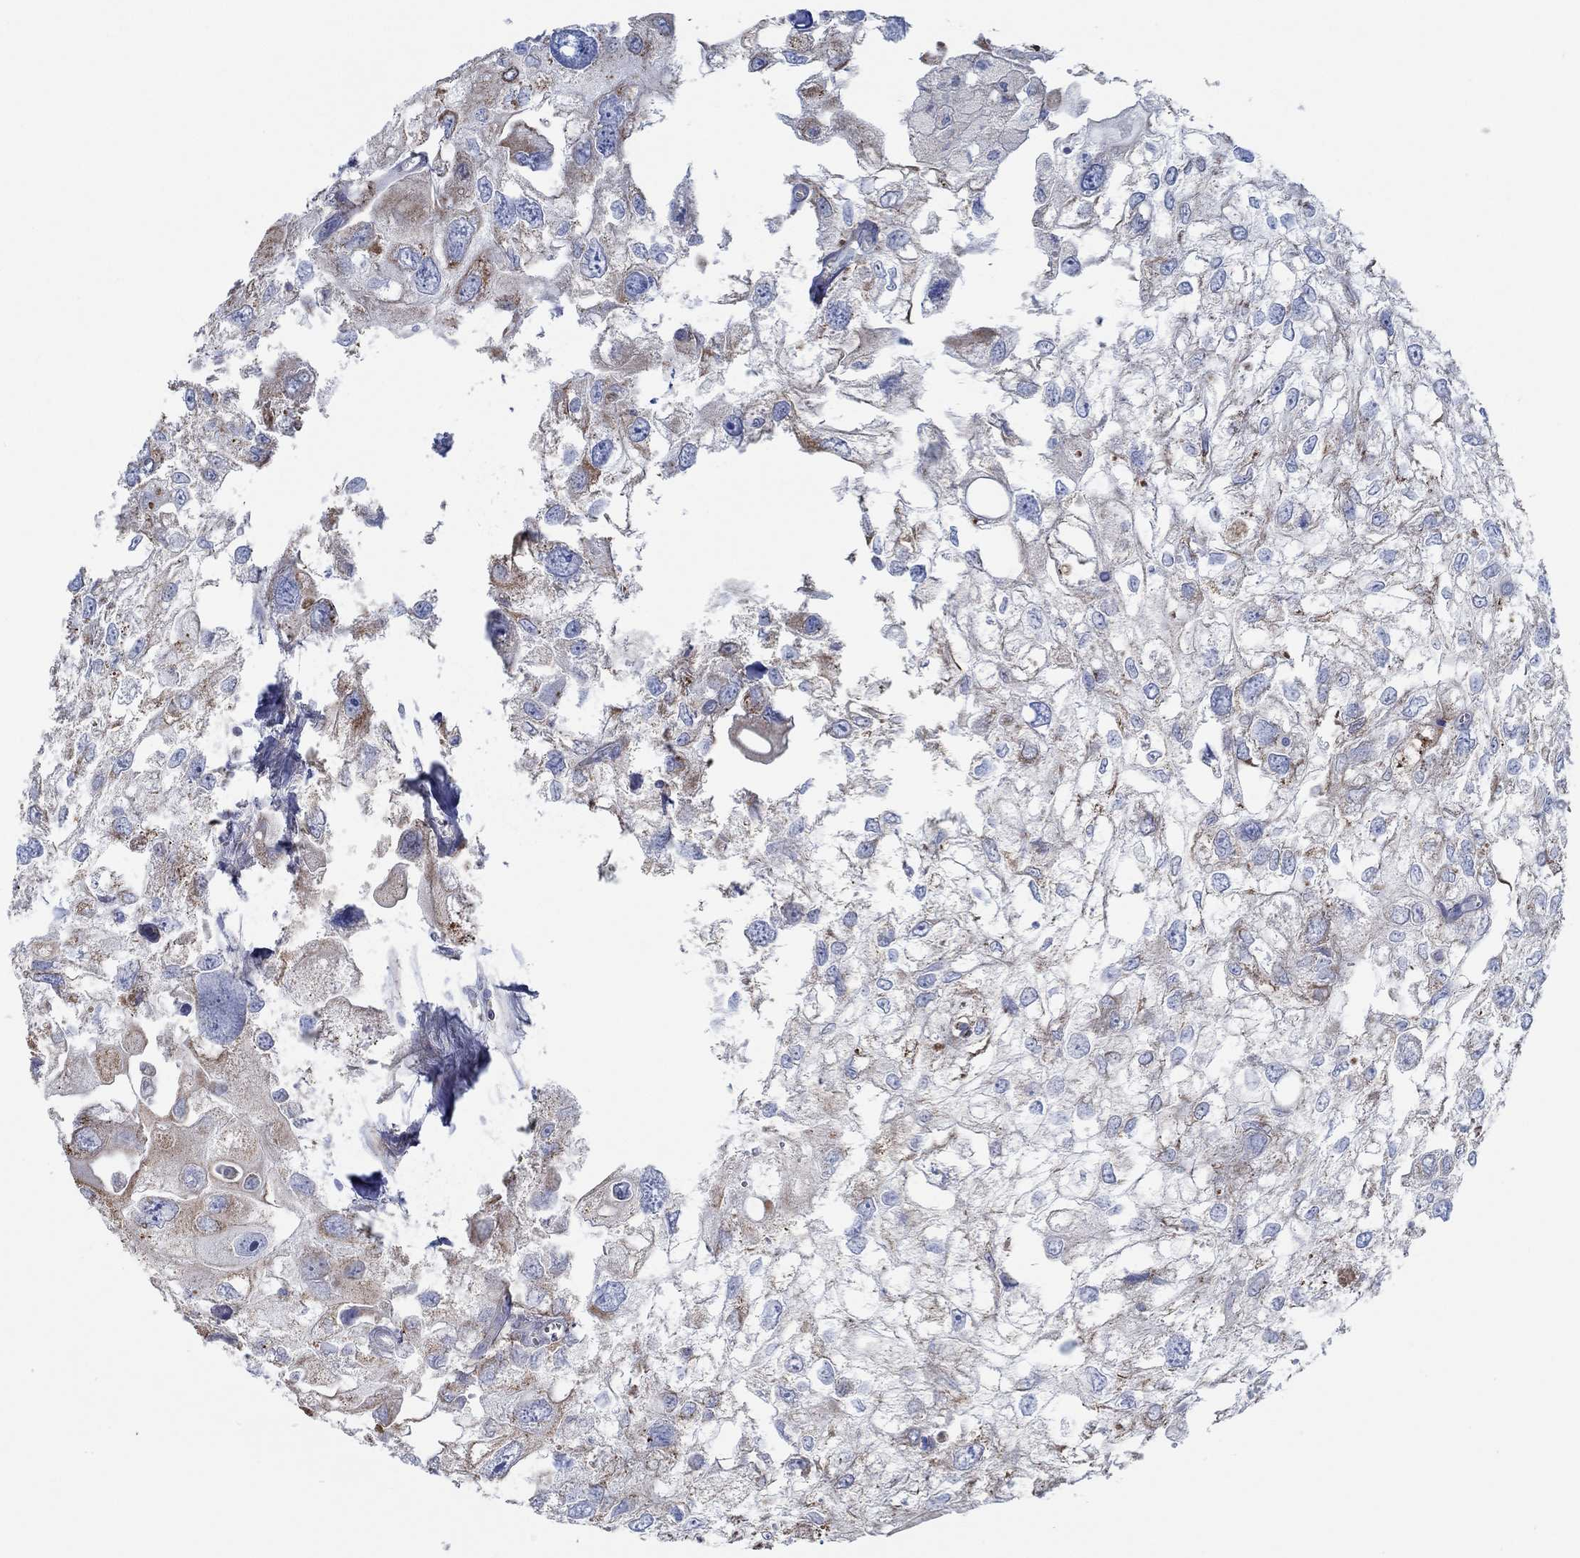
{"staining": {"intensity": "strong", "quantity": "<25%", "location": "cytoplasmic/membranous"}, "tissue": "urothelial cancer", "cell_type": "Tumor cells", "image_type": "cancer", "snomed": [{"axis": "morphology", "description": "Urothelial carcinoma, High grade"}, {"axis": "topography", "description": "Urinary bladder"}], "caption": "Human high-grade urothelial carcinoma stained for a protein (brown) demonstrates strong cytoplasmic/membranous positive expression in approximately <25% of tumor cells.", "gene": "GLOD5", "patient": {"sex": "male", "age": 59}}